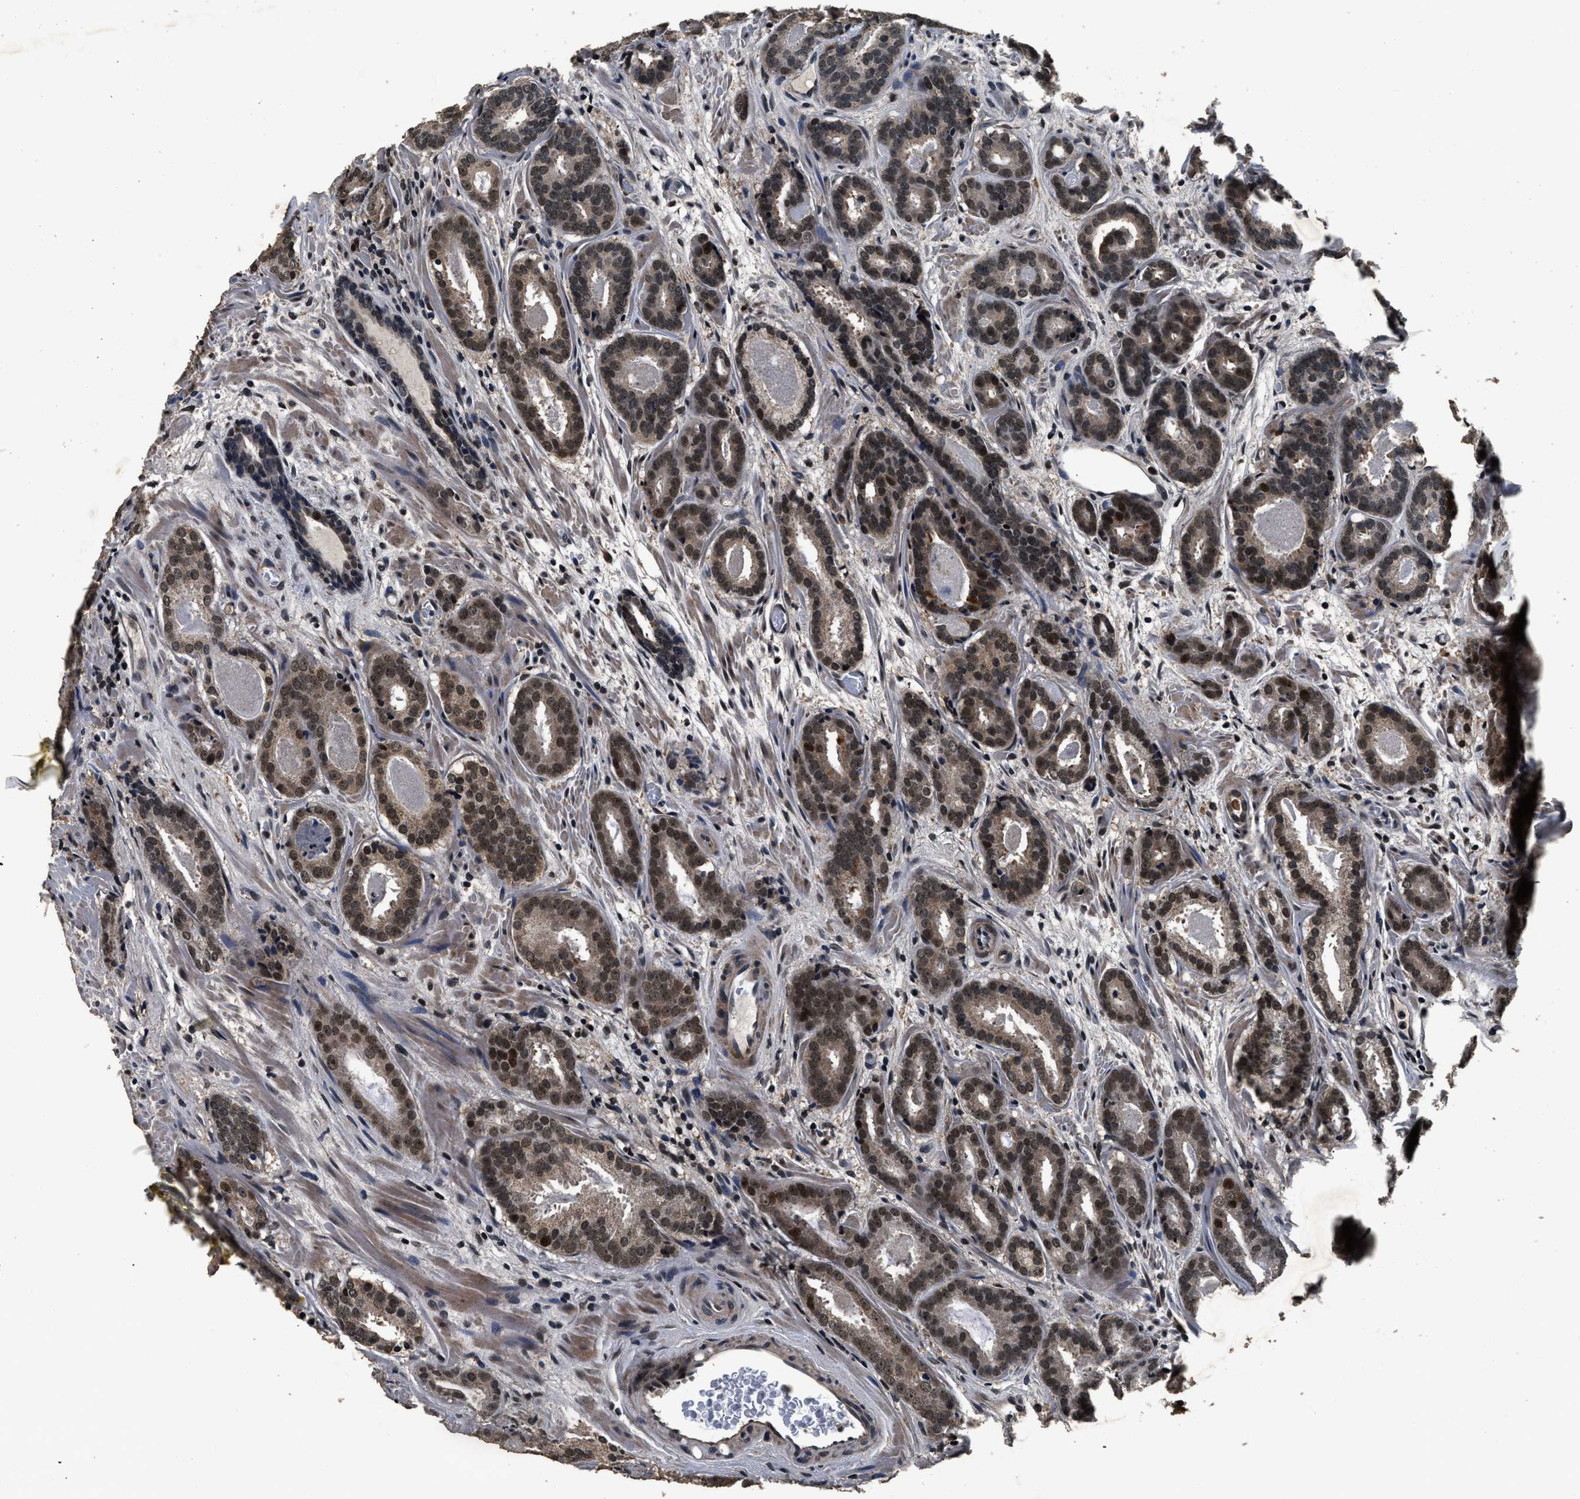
{"staining": {"intensity": "moderate", "quantity": ">75%", "location": "nuclear"}, "tissue": "prostate cancer", "cell_type": "Tumor cells", "image_type": "cancer", "snomed": [{"axis": "morphology", "description": "Adenocarcinoma, Low grade"}, {"axis": "topography", "description": "Prostate"}], "caption": "Approximately >75% of tumor cells in human low-grade adenocarcinoma (prostate) exhibit moderate nuclear protein staining as visualized by brown immunohistochemical staining.", "gene": "CSTF1", "patient": {"sex": "male", "age": 69}}